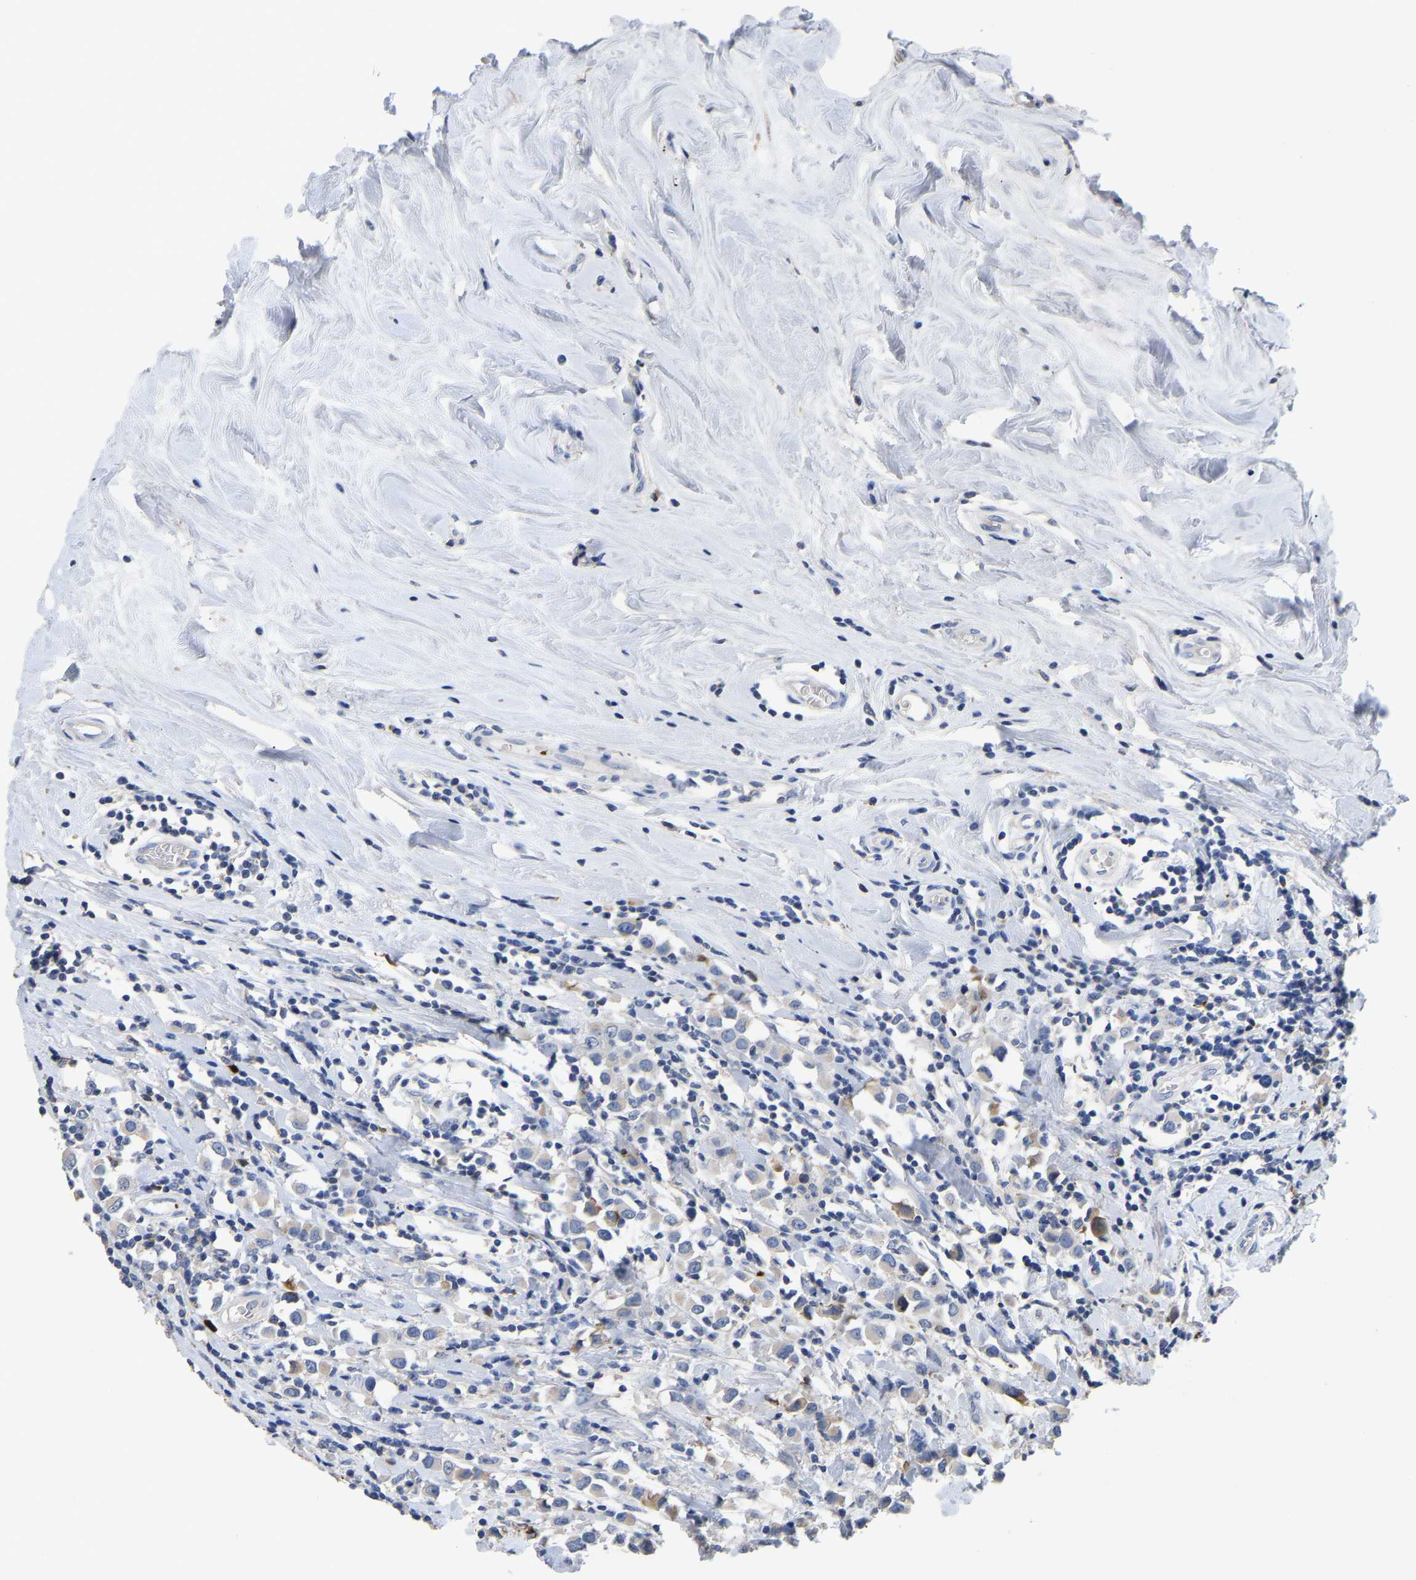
{"staining": {"intensity": "negative", "quantity": "none", "location": "none"}, "tissue": "breast cancer", "cell_type": "Tumor cells", "image_type": "cancer", "snomed": [{"axis": "morphology", "description": "Duct carcinoma"}, {"axis": "topography", "description": "Breast"}], "caption": "Tumor cells are negative for protein expression in human breast invasive ductal carcinoma.", "gene": "FGF18", "patient": {"sex": "female", "age": 61}}